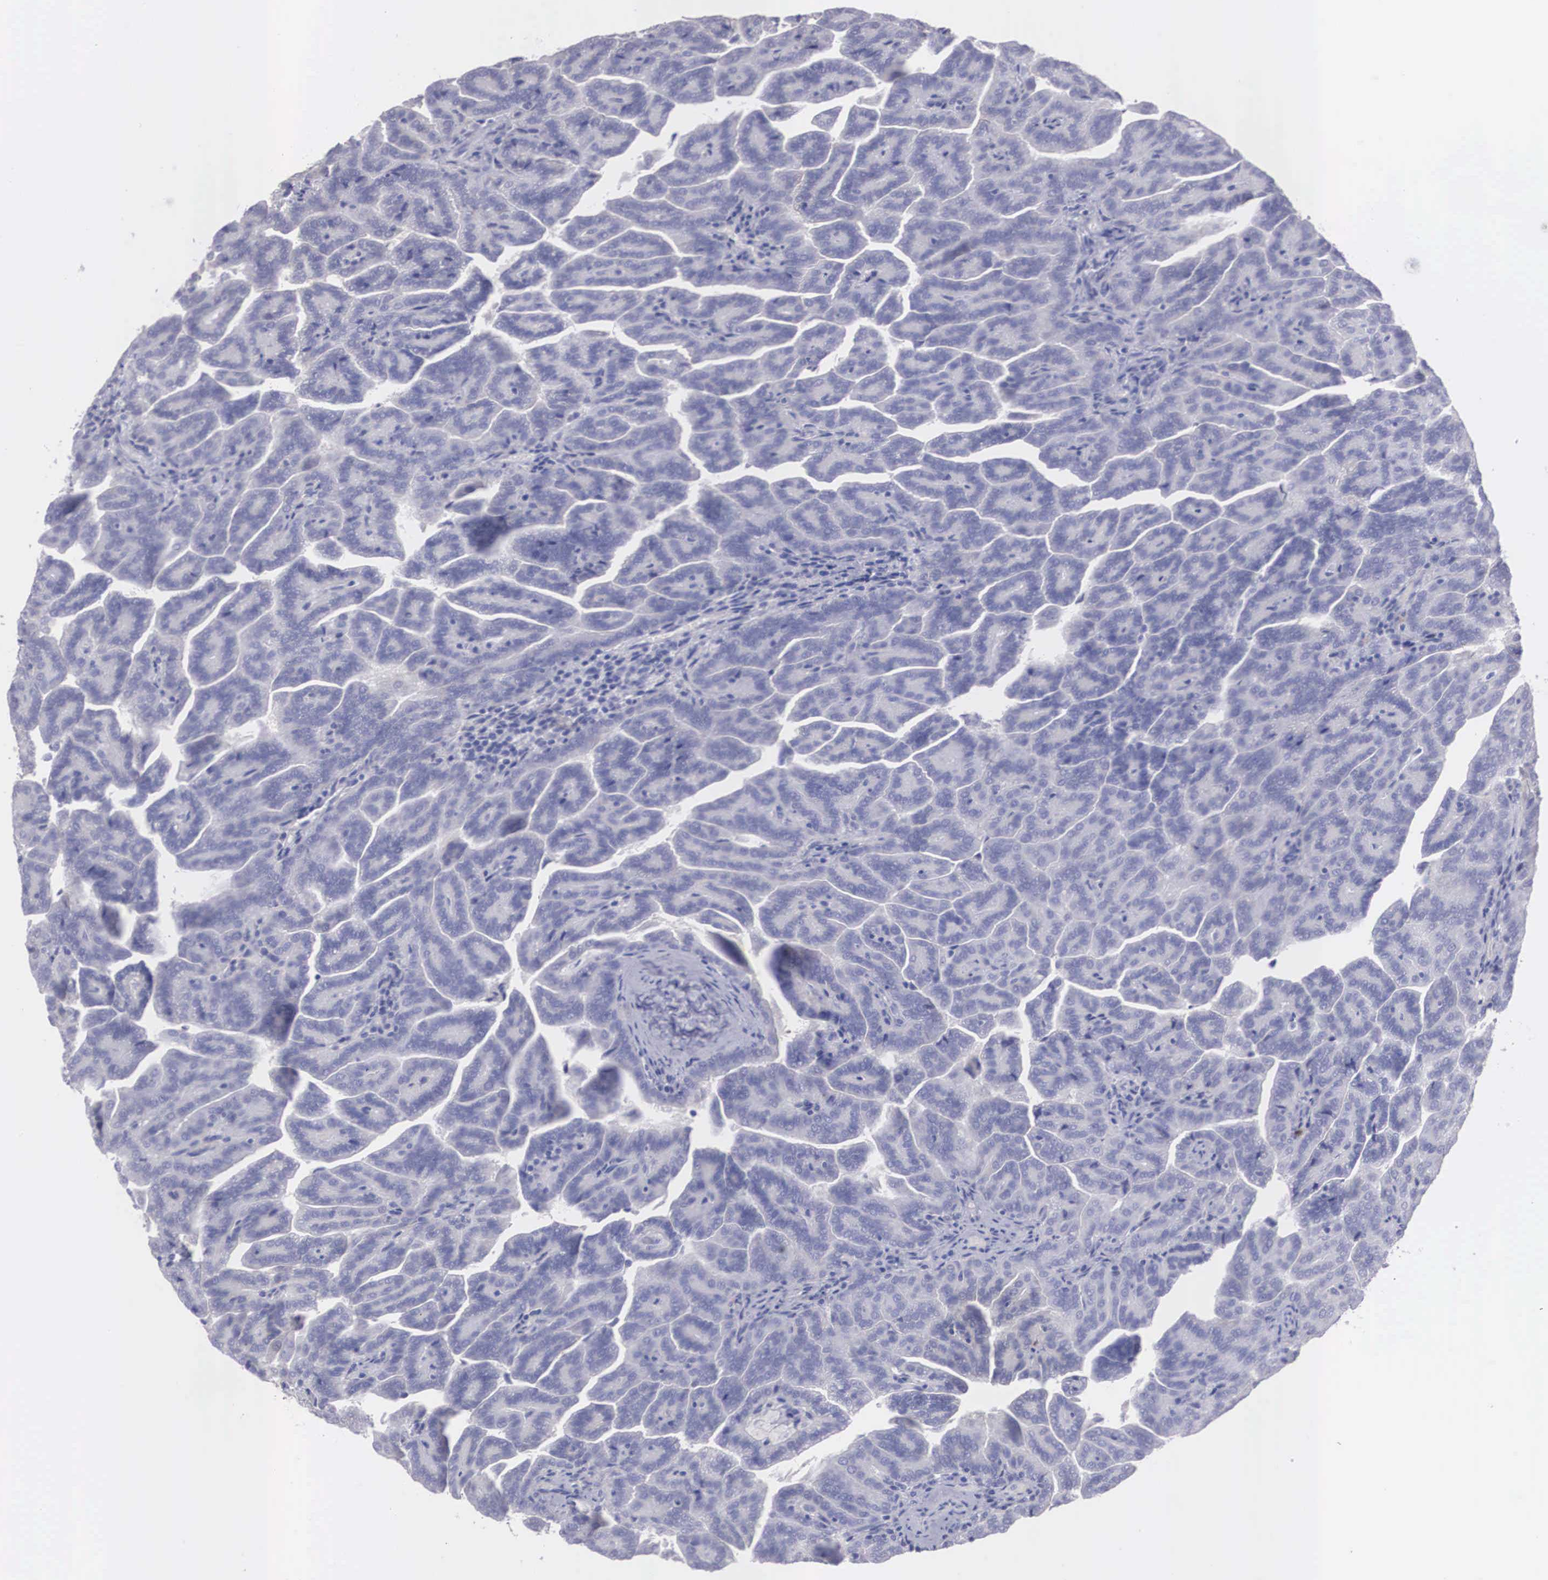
{"staining": {"intensity": "negative", "quantity": "none", "location": "none"}, "tissue": "renal cancer", "cell_type": "Tumor cells", "image_type": "cancer", "snomed": [{"axis": "morphology", "description": "Adenocarcinoma, NOS"}, {"axis": "topography", "description": "Kidney"}], "caption": "This photomicrograph is of renal cancer (adenocarcinoma) stained with immunohistochemistry (IHC) to label a protein in brown with the nuclei are counter-stained blue. There is no positivity in tumor cells.", "gene": "REPS2", "patient": {"sex": "male", "age": 61}}